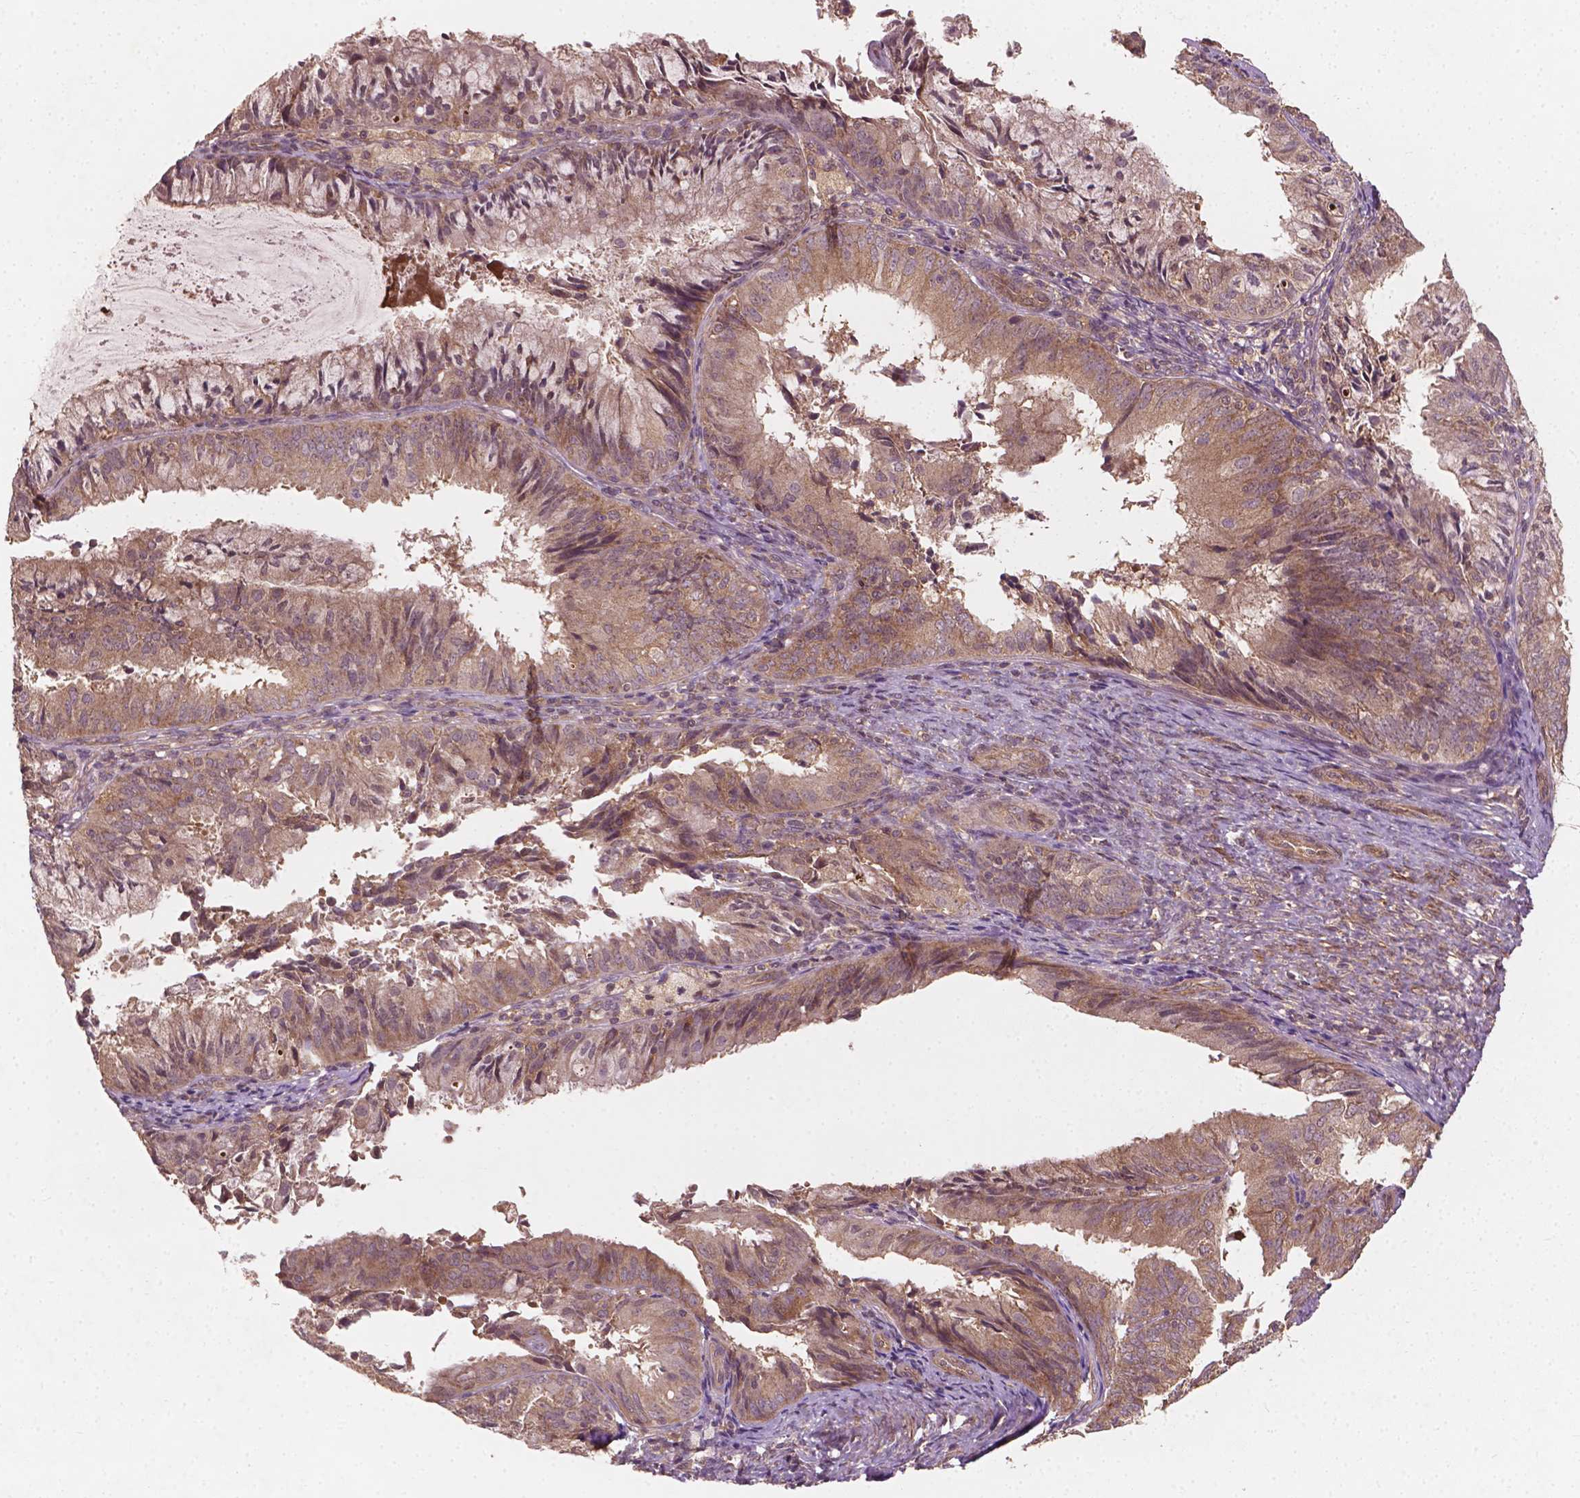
{"staining": {"intensity": "weak", "quantity": ">75%", "location": "cytoplasmic/membranous"}, "tissue": "endometrial cancer", "cell_type": "Tumor cells", "image_type": "cancer", "snomed": [{"axis": "morphology", "description": "Adenocarcinoma, NOS"}, {"axis": "topography", "description": "Endometrium"}], "caption": "Weak cytoplasmic/membranous protein positivity is present in approximately >75% of tumor cells in endometrial cancer.", "gene": "CYFIP2", "patient": {"sex": "female", "age": 57}}